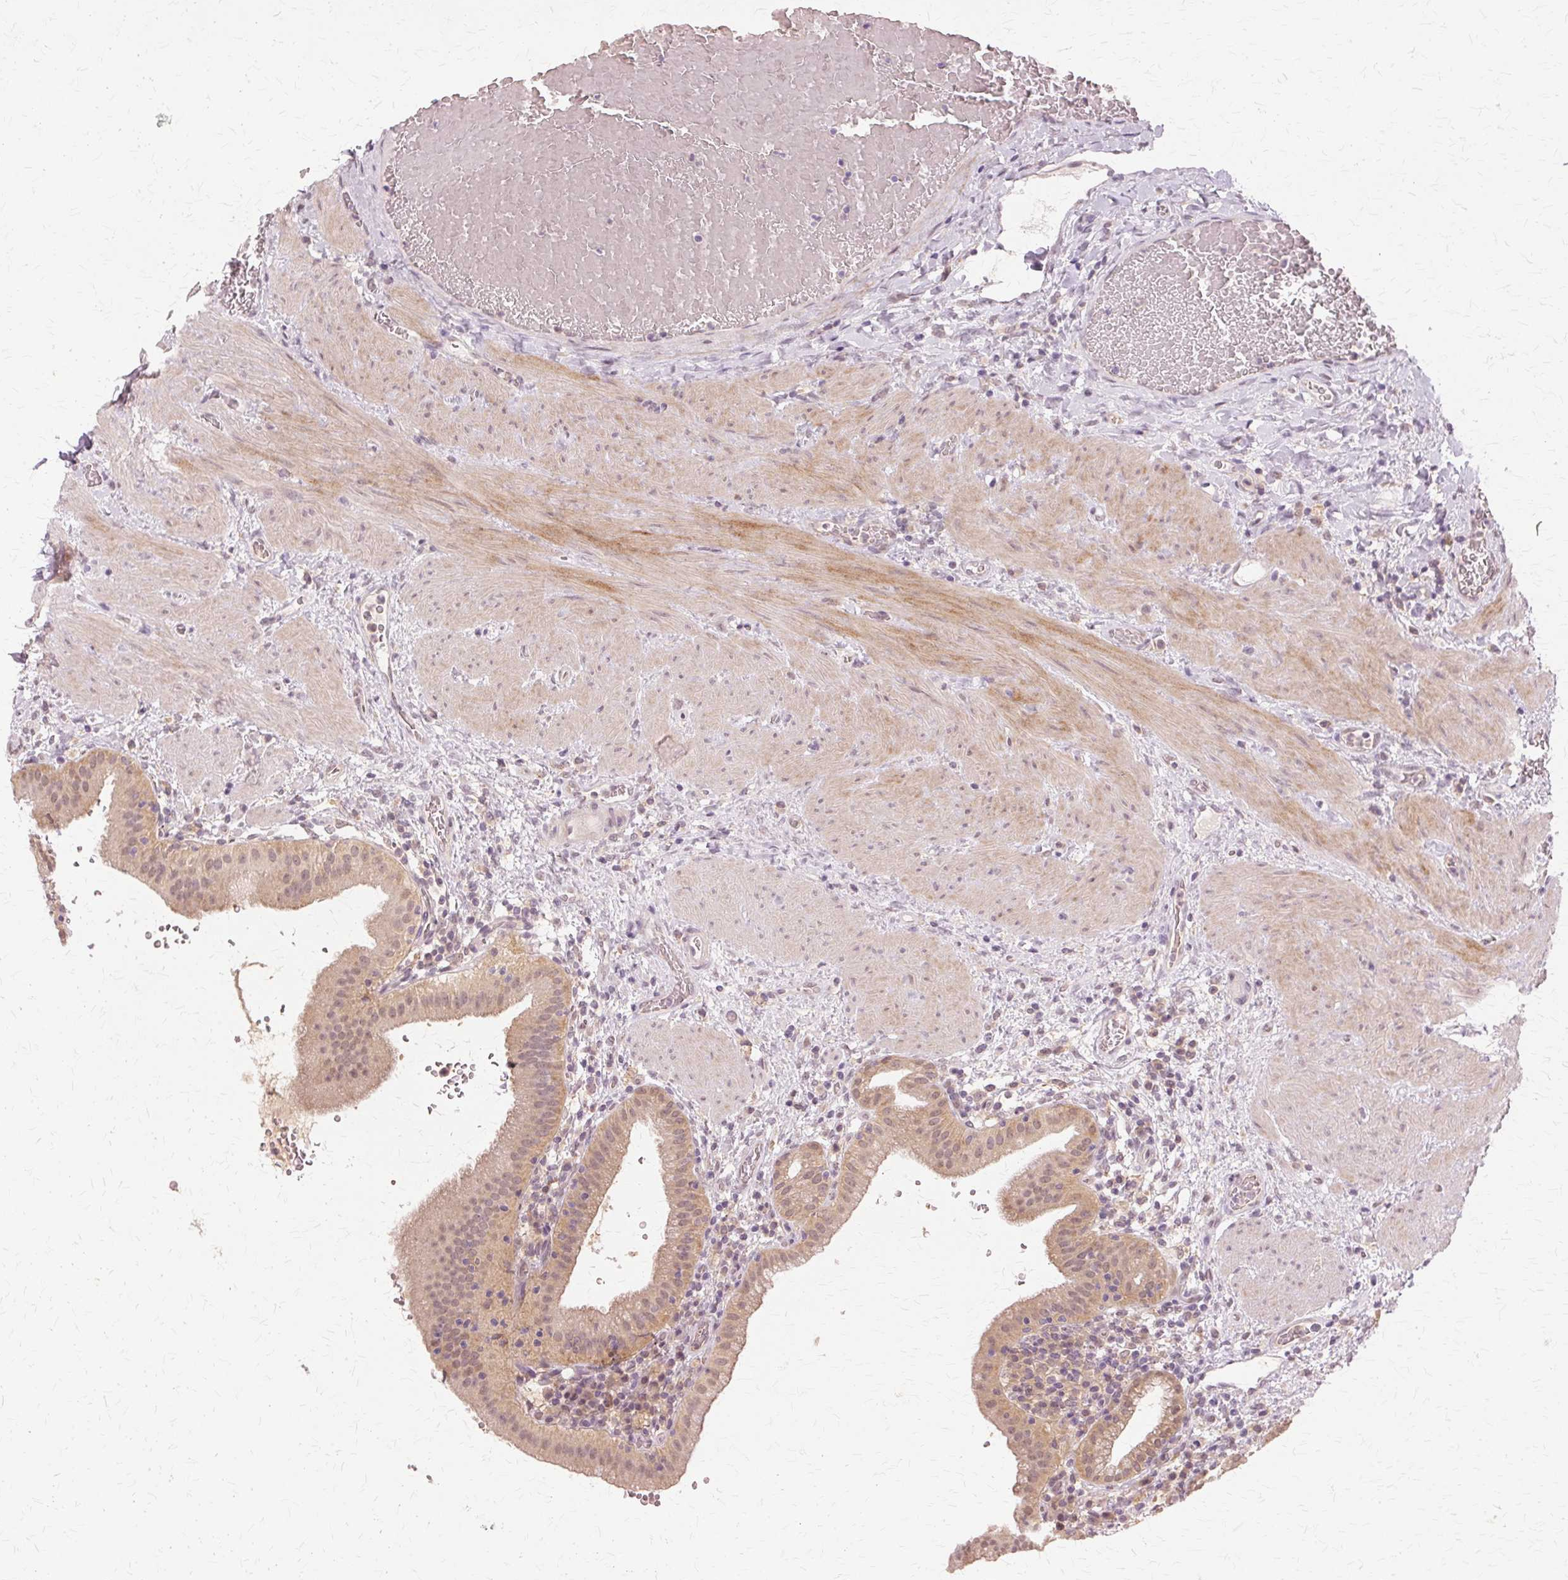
{"staining": {"intensity": "moderate", "quantity": ">75%", "location": "cytoplasmic/membranous,nuclear"}, "tissue": "gallbladder", "cell_type": "Glandular cells", "image_type": "normal", "snomed": [{"axis": "morphology", "description": "Normal tissue, NOS"}, {"axis": "topography", "description": "Gallbladder"}], "caption": "A histopathology image of gallbladder stained for a protein reveals moderate cytoplasmic/membranous,nuclear brown staining in glandular cells.", "gene": "PRMT5", "patient": {"sex": "male", "age": 26}}